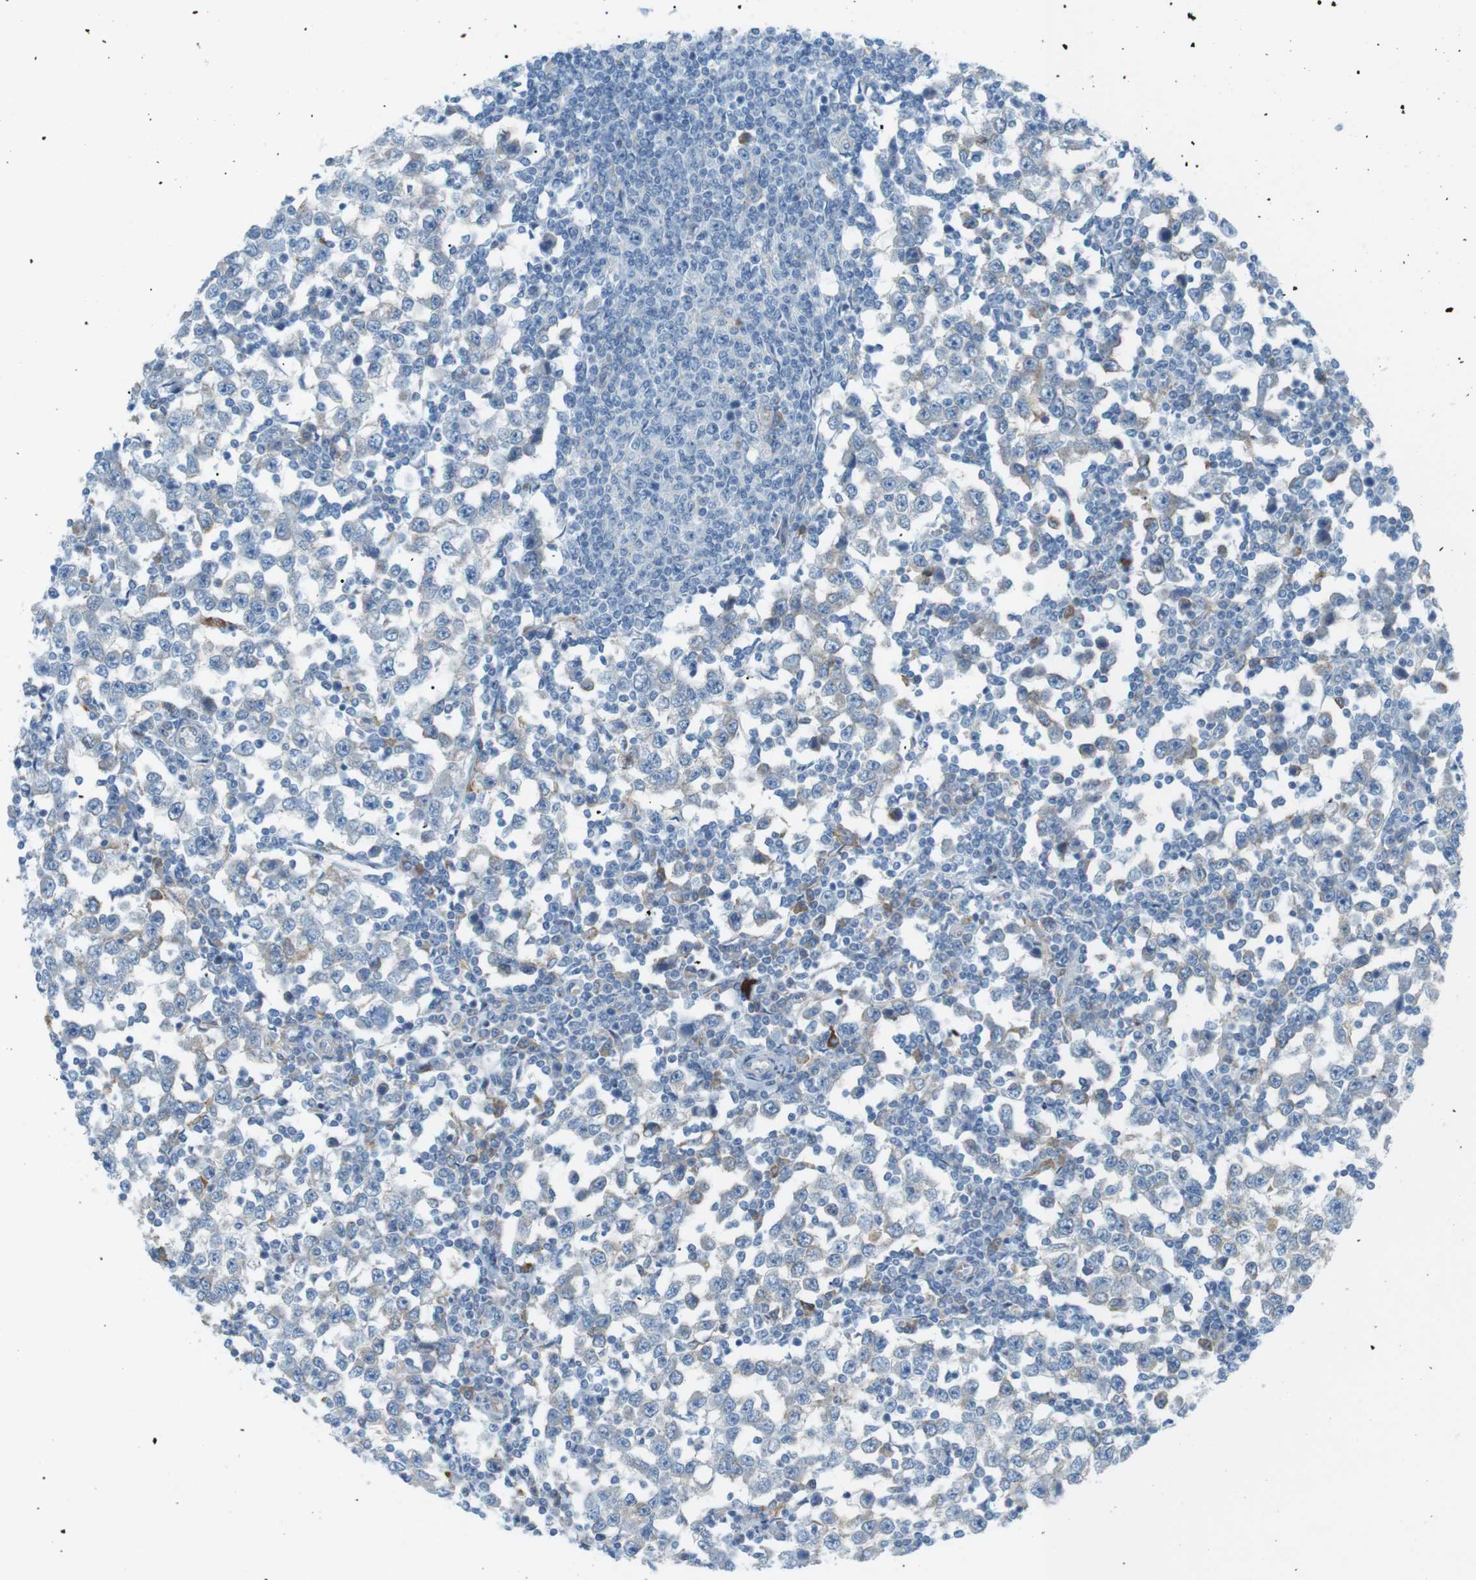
{"staining": {"intensity": "negative", "quantity": "none", "location": "none"}, "tissue": "testis cancer", "cell_type": "Tumor cells", "image_type": "cancer", "snomed": [{"axis": "morphology", "description": "Seminoma, NOS"}, {"axis": "topography", "description": "Testis"}], "caption": "Testis seminoma stained for a protein using immunohistochemistry (IHC) reveals no staining tumor cells.", "gene": "VAMP1", "patient": {"sex": "male", "age": 65}}